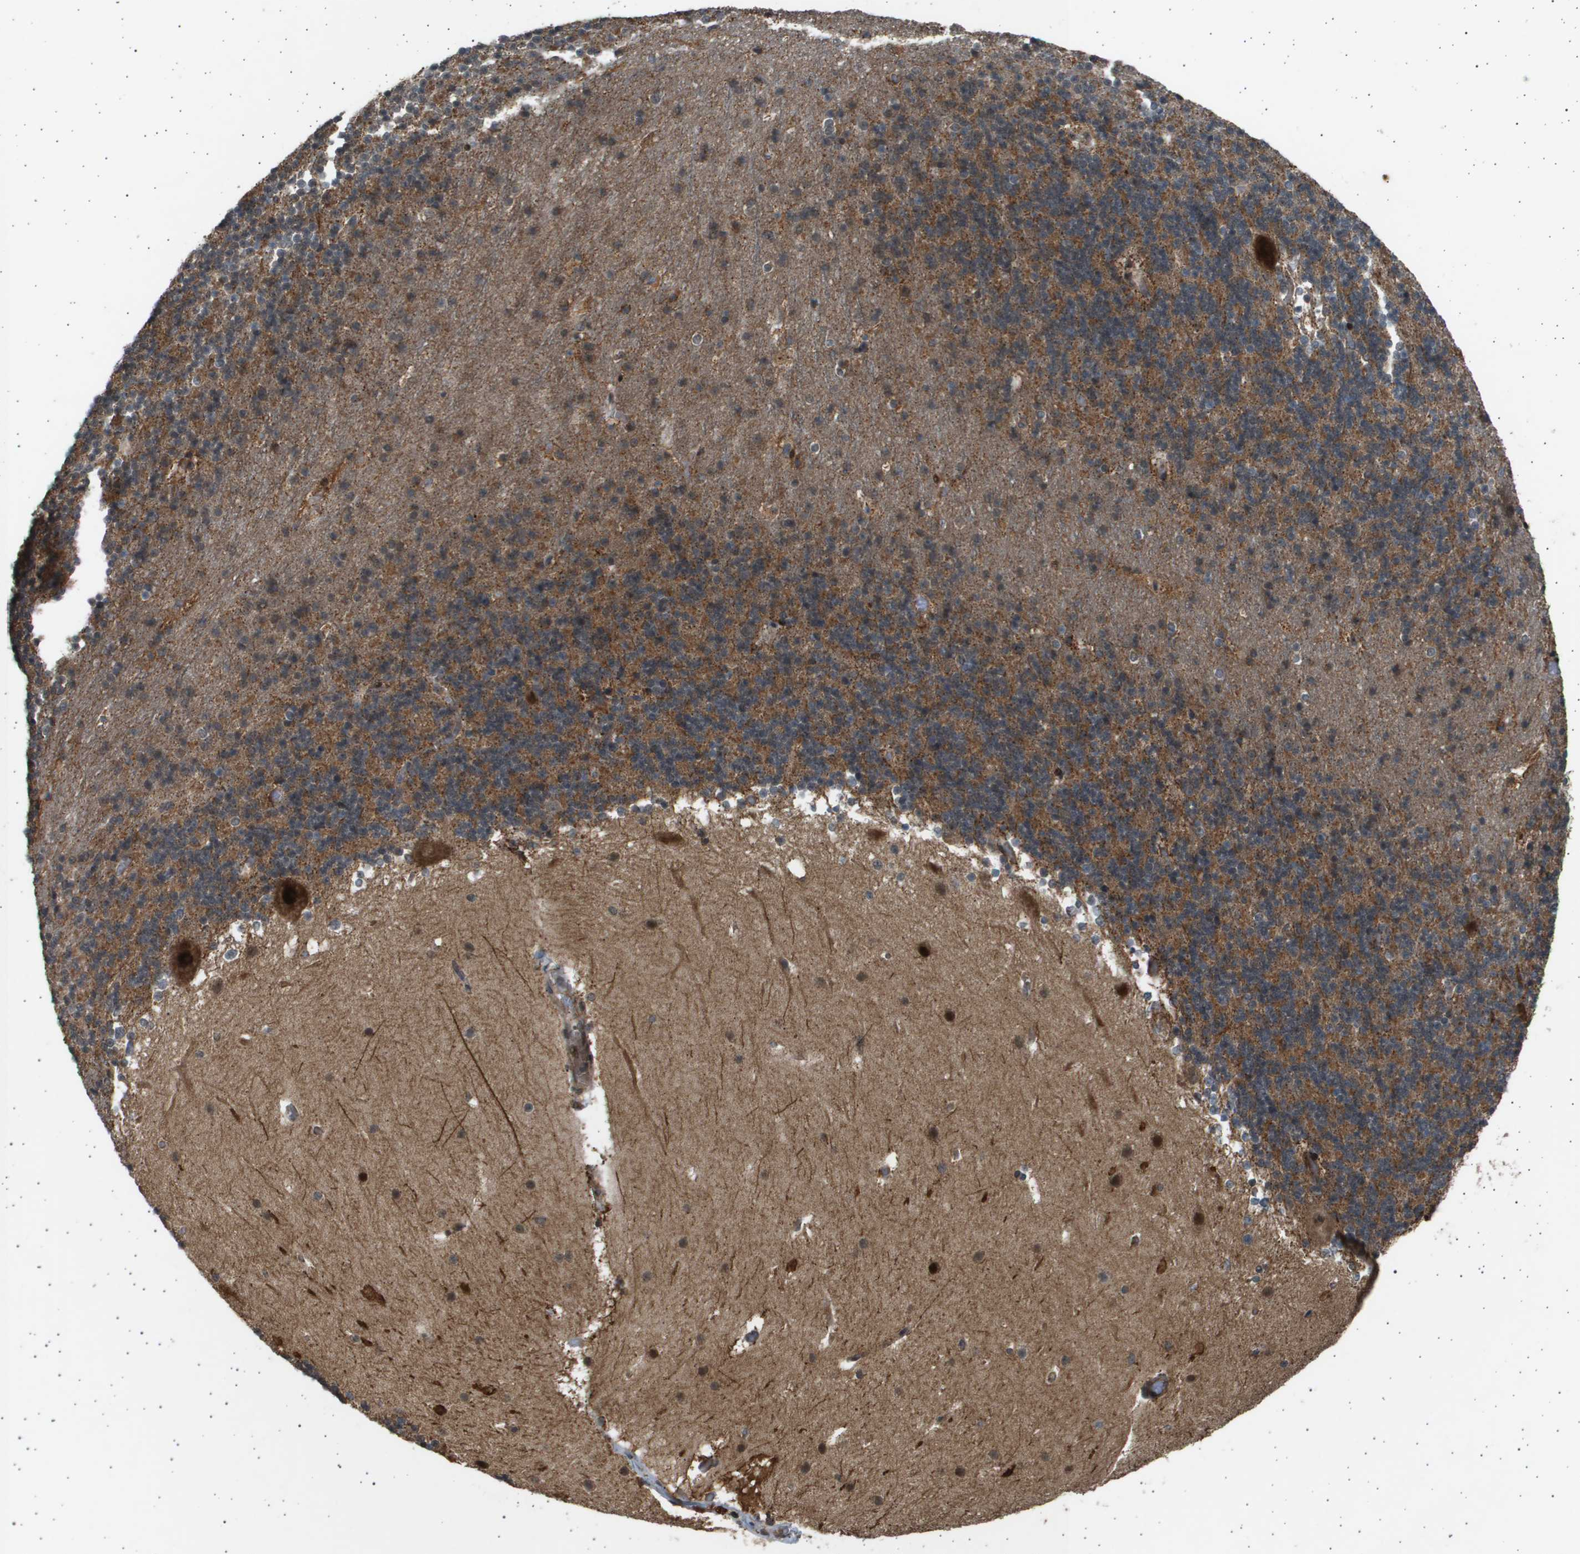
{"staining": {"intensity": "strong", "quantity": "25%-75%", "location": "cytoplasmic/membranous"}, "tissue": "cerebellum", "cell_type": "Cells in granular layer", "image_type": "normal", "snomed": [{"axis": "morphology", "description": "Normal tissue, NOS"}, {"axis": "topography", "description": "Cerebellum"}], "caption": "An image of cerebellum stained for a protein demonstrates strong cytoplasmic/membranous brown staining in cells in granular layer. (DAB IHC, brown staining for protein, blue staining for nuclei).", "gene": "TNRC6A", "patient": {"sex": "male", "age": 45}}